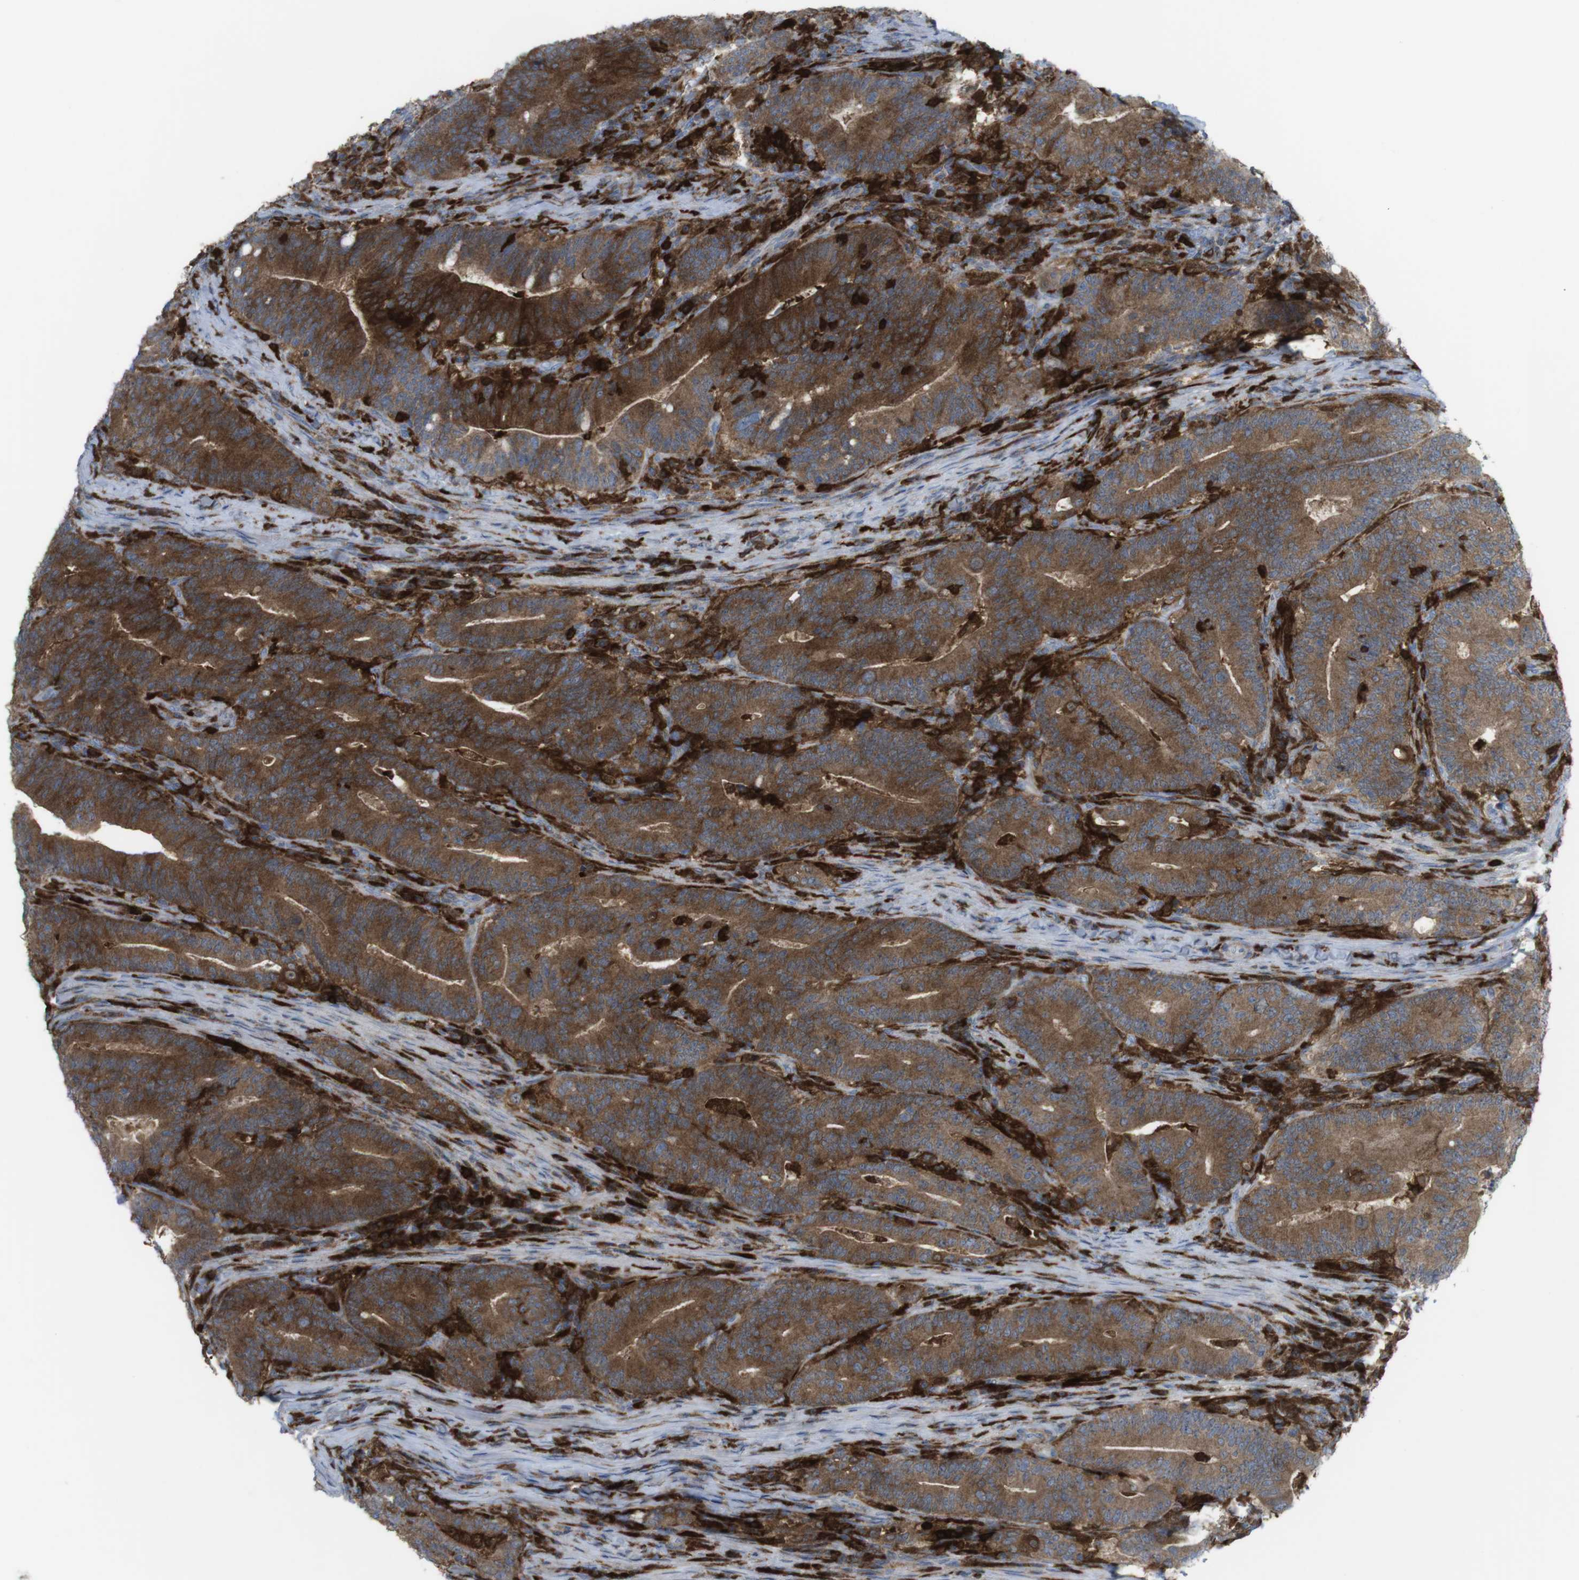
{"staining": {"intensity": "strong", "quantity": ">75%", "location": "cytoplasmic/membranous"}, "tissue": "colorectal cancer", "cell_type": "Tumor cells", "image_type": "cancer", "snomed": [{"axis": "morphology", "description": "Normal tissue, NOS"}, {"axis": "morphology", "description": "Adenocarcinoma, NOS"}, {"axis": "topography", "description": "Colon"}], "caption": "This histopathology image exhibits IHC staining of human colorectal cancer, with high strong cytoplasmic/membranous expression in approximately >75% of tumor cells.", "gene": "PRKCD", "patient": {"sex": "female", "age": 66}}